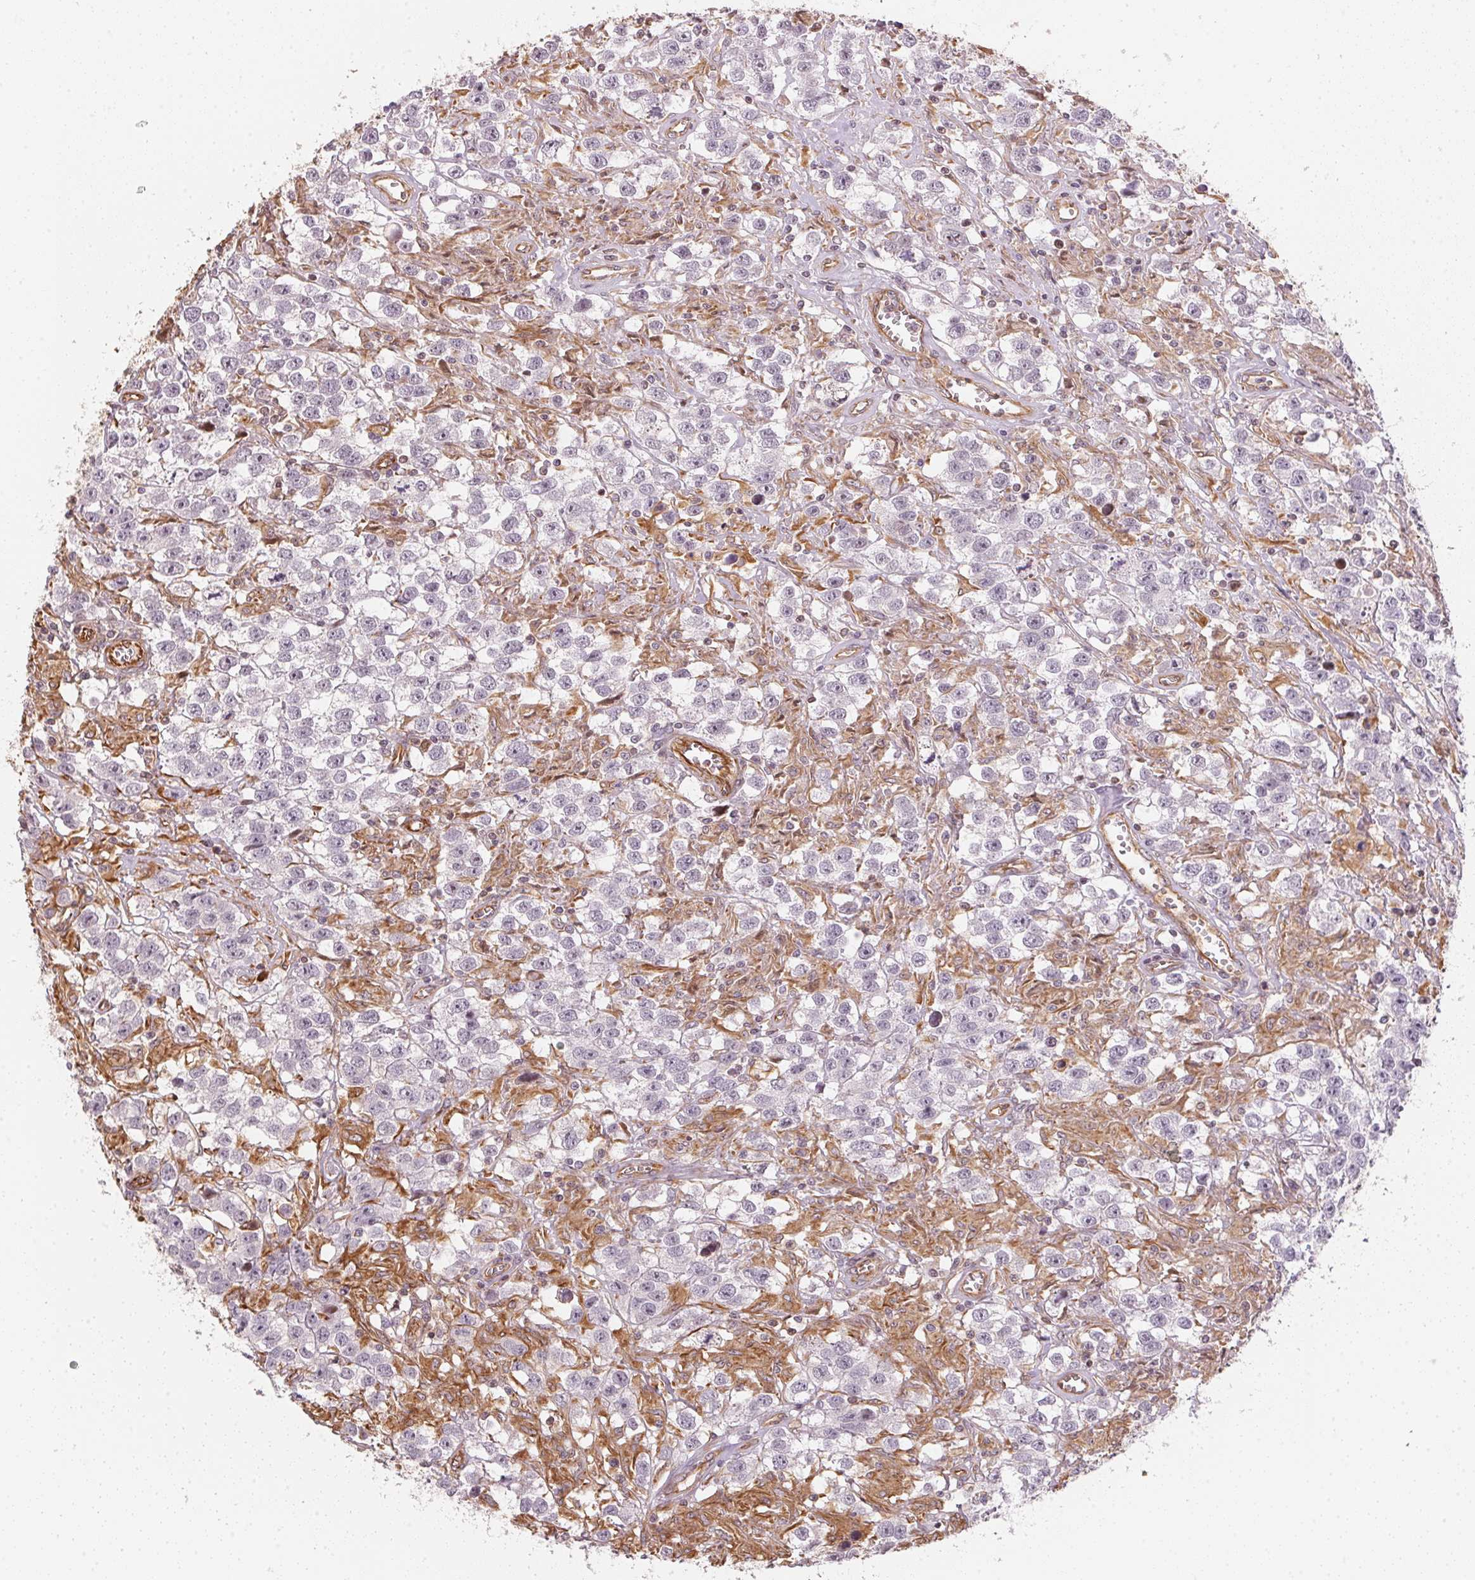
{"staining": {"intensity": "negative", "quantity": "none", "location": "none"}, "tissue": "testis cancer", "cell_type": "Tumor cells", "image_type": "cancer", "snomed": [{"axis": "morphology", "description": "Seminoma, NOS"}, {"axis": "topography", "description": "Testis"}], "caption": "Immunohistochemistry (IHC) image of human testis cancer stained for a protein (brown), which reveals no expression in tumor cells.", "gene": "FOXR2", "patient": {"sex": "male", "age": 43}}